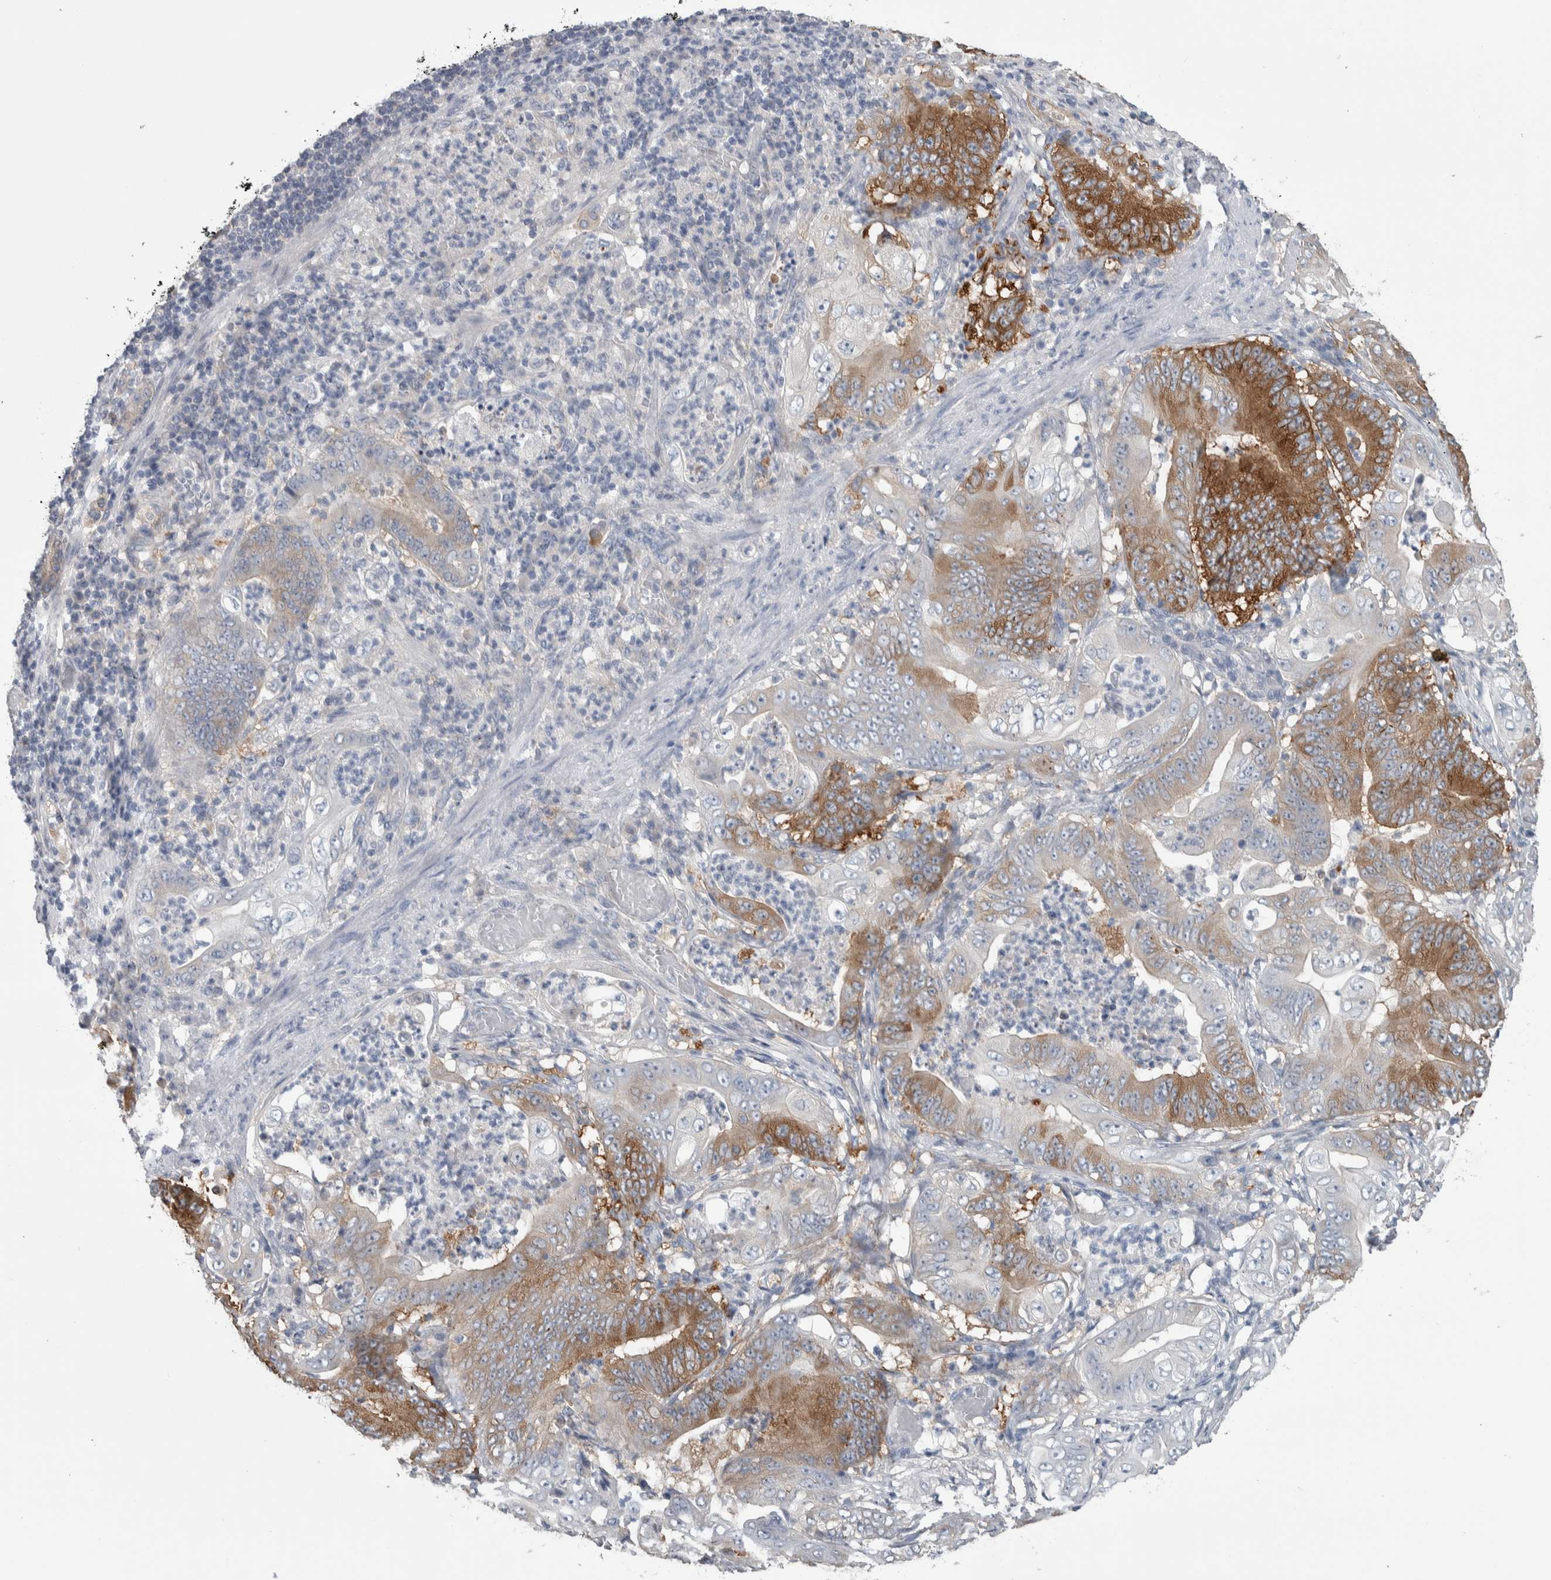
{"staining": {"intensity": "moderate", "quantity": "25%-75%", "location": "cytoplasmic/membranous"}, "tissue": "stomach cancer", "cell_type": "Tumor cells", "image_type": "cancer", "snomed": [{"axis": "morphology", "description": "Adenocarcinoma, NOS"}, {"axis": "topography", "description": "Stomach"}], "caption": "Immunohistochemical staining of stomach cancer shows moderate cytoplasmic/membranous protein staining in about 25%-75% of tumor cells.", "gene": "GPHN", "patient": {"sex": "female", "age": 73}}